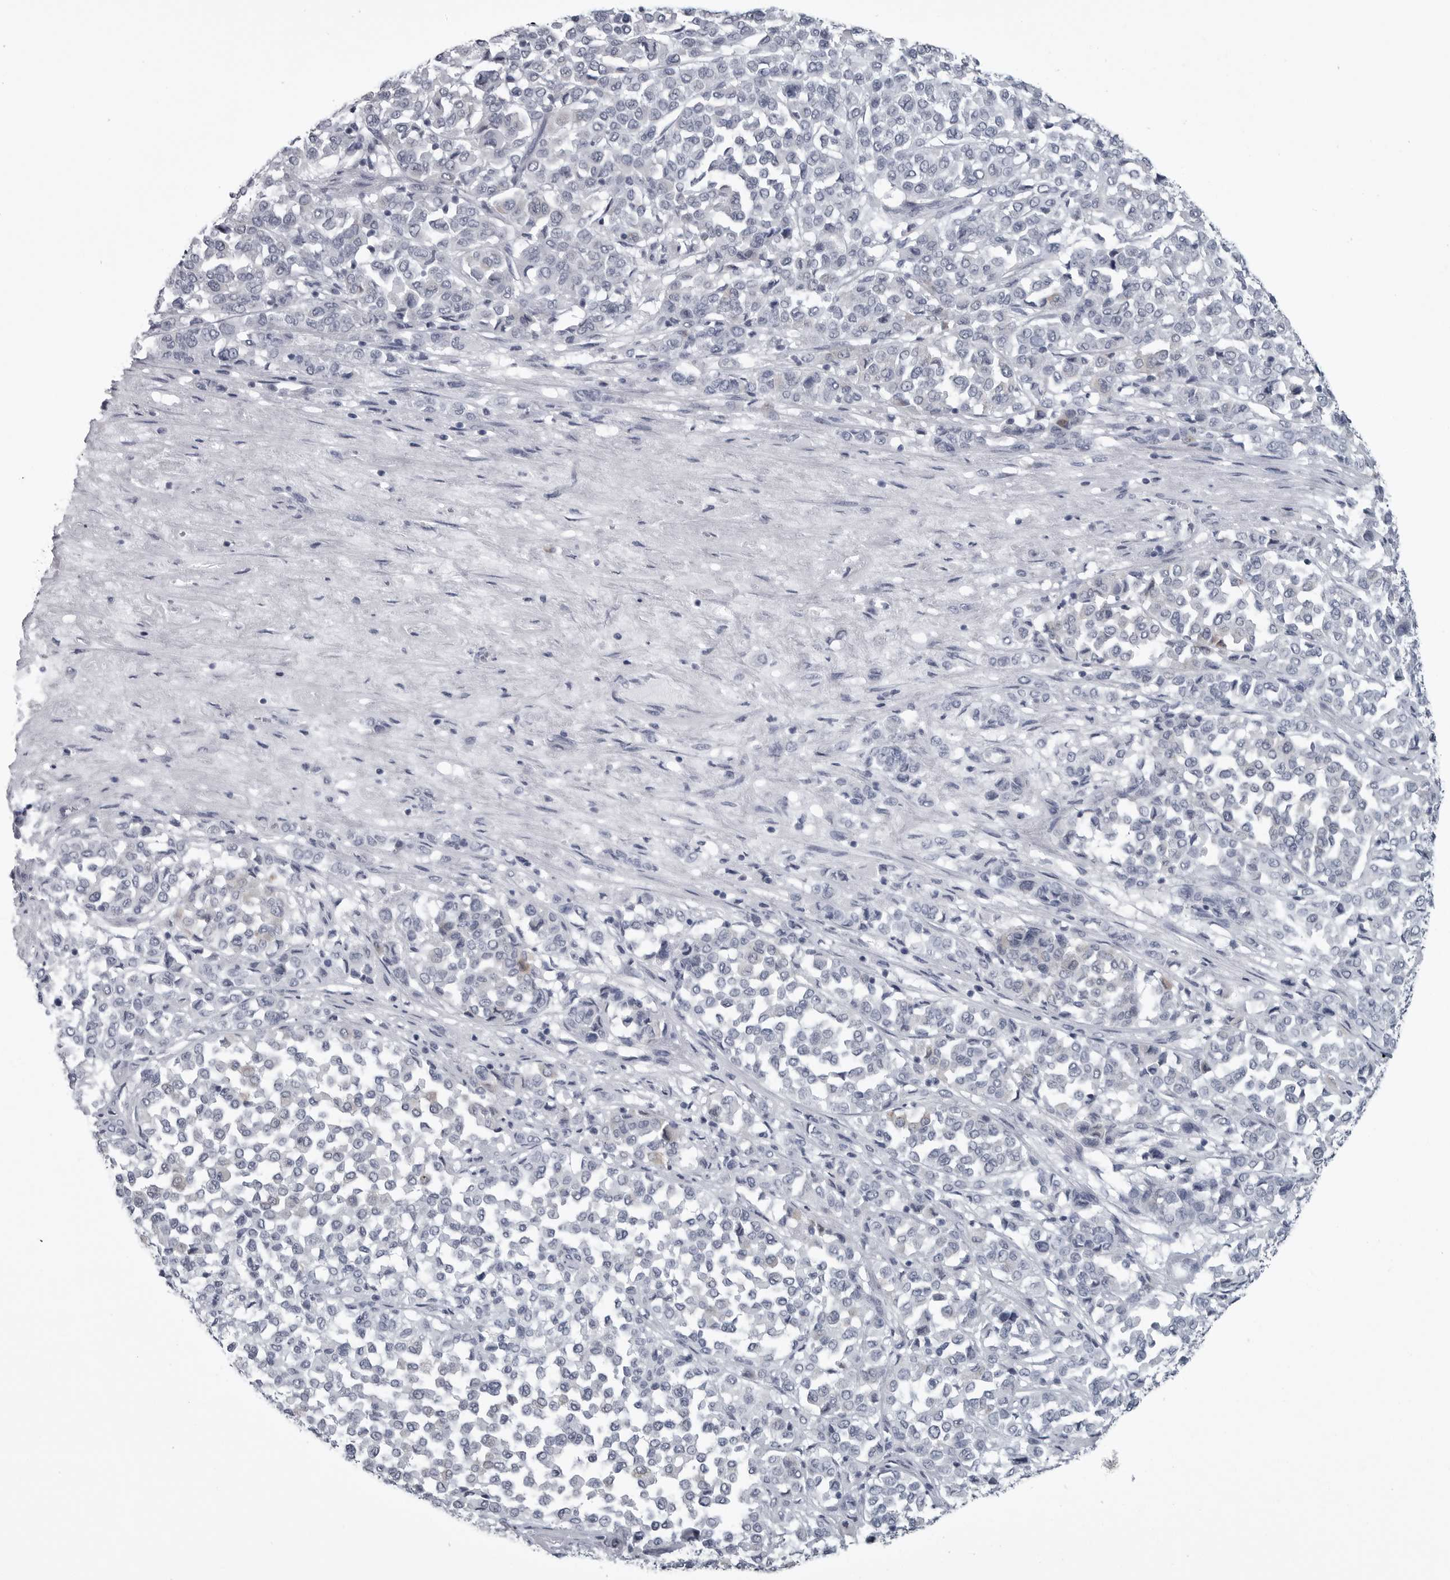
{"staining": {"intensity": "negative", "quantity": "none", "location": "none"}, "tissue": "melanoma", "cell_type": "Tumor cells", "image_type": "cancer", "snomed": [{"axis": "morphology", "description": "Malignant melanoma, Metastatic site"}, {"axis": "topography", "description": "Pancreas"}], "caption": "Immunohistochemistry micrograph of neoplastic tissue: human melanoma stained with DAB displays no significant protein positivity in tumor cells.", "gene": "MYOC", "patient": {"sex": "female", "age": 30}}